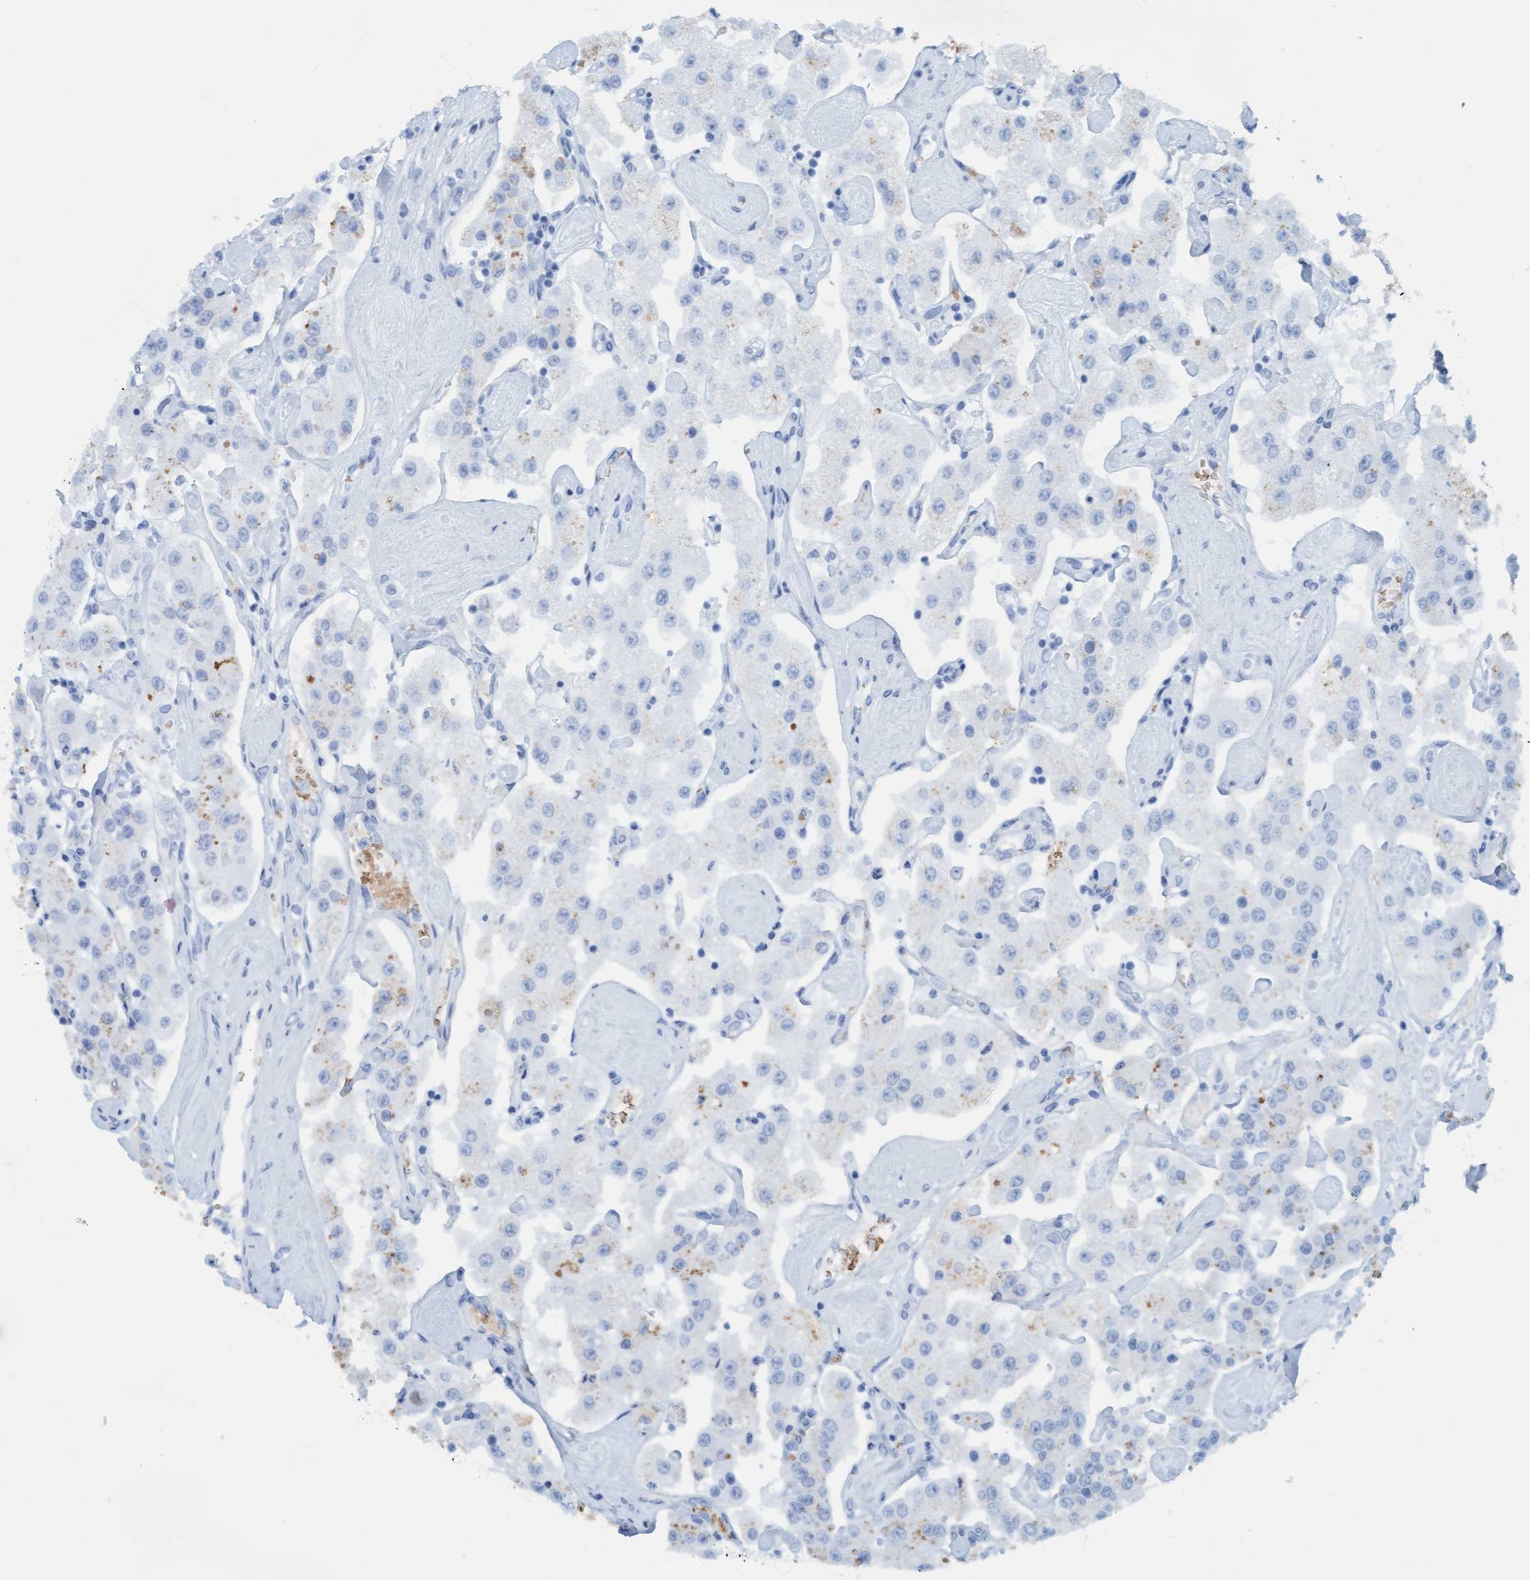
{"staining": {"intensity": "moderate", "quantity": "<25%", "location": "cytoplasmic/membranous"}, "tissue": "carcinoid", "cell_type": "Tumor cells", "image_type": "cancer", "snomed": [{"axis": "morphology", "description": "Carcinoid, malignant, NOS"}, {"axis": "topography", "description": "Pancreas"}], "caption": "A brown stain labels moderate cytoplasmic/membranous staining of a protein in carcinoid tumor cells. The protein of interest is stained brown, and the nuclei are stained in blue (DAB (3,3'-diaminobenzidine) IHC with brightfield microscopy, high magnification).", "gene": "P2RX5", "patient": {"sex": "male", "age": 41}}